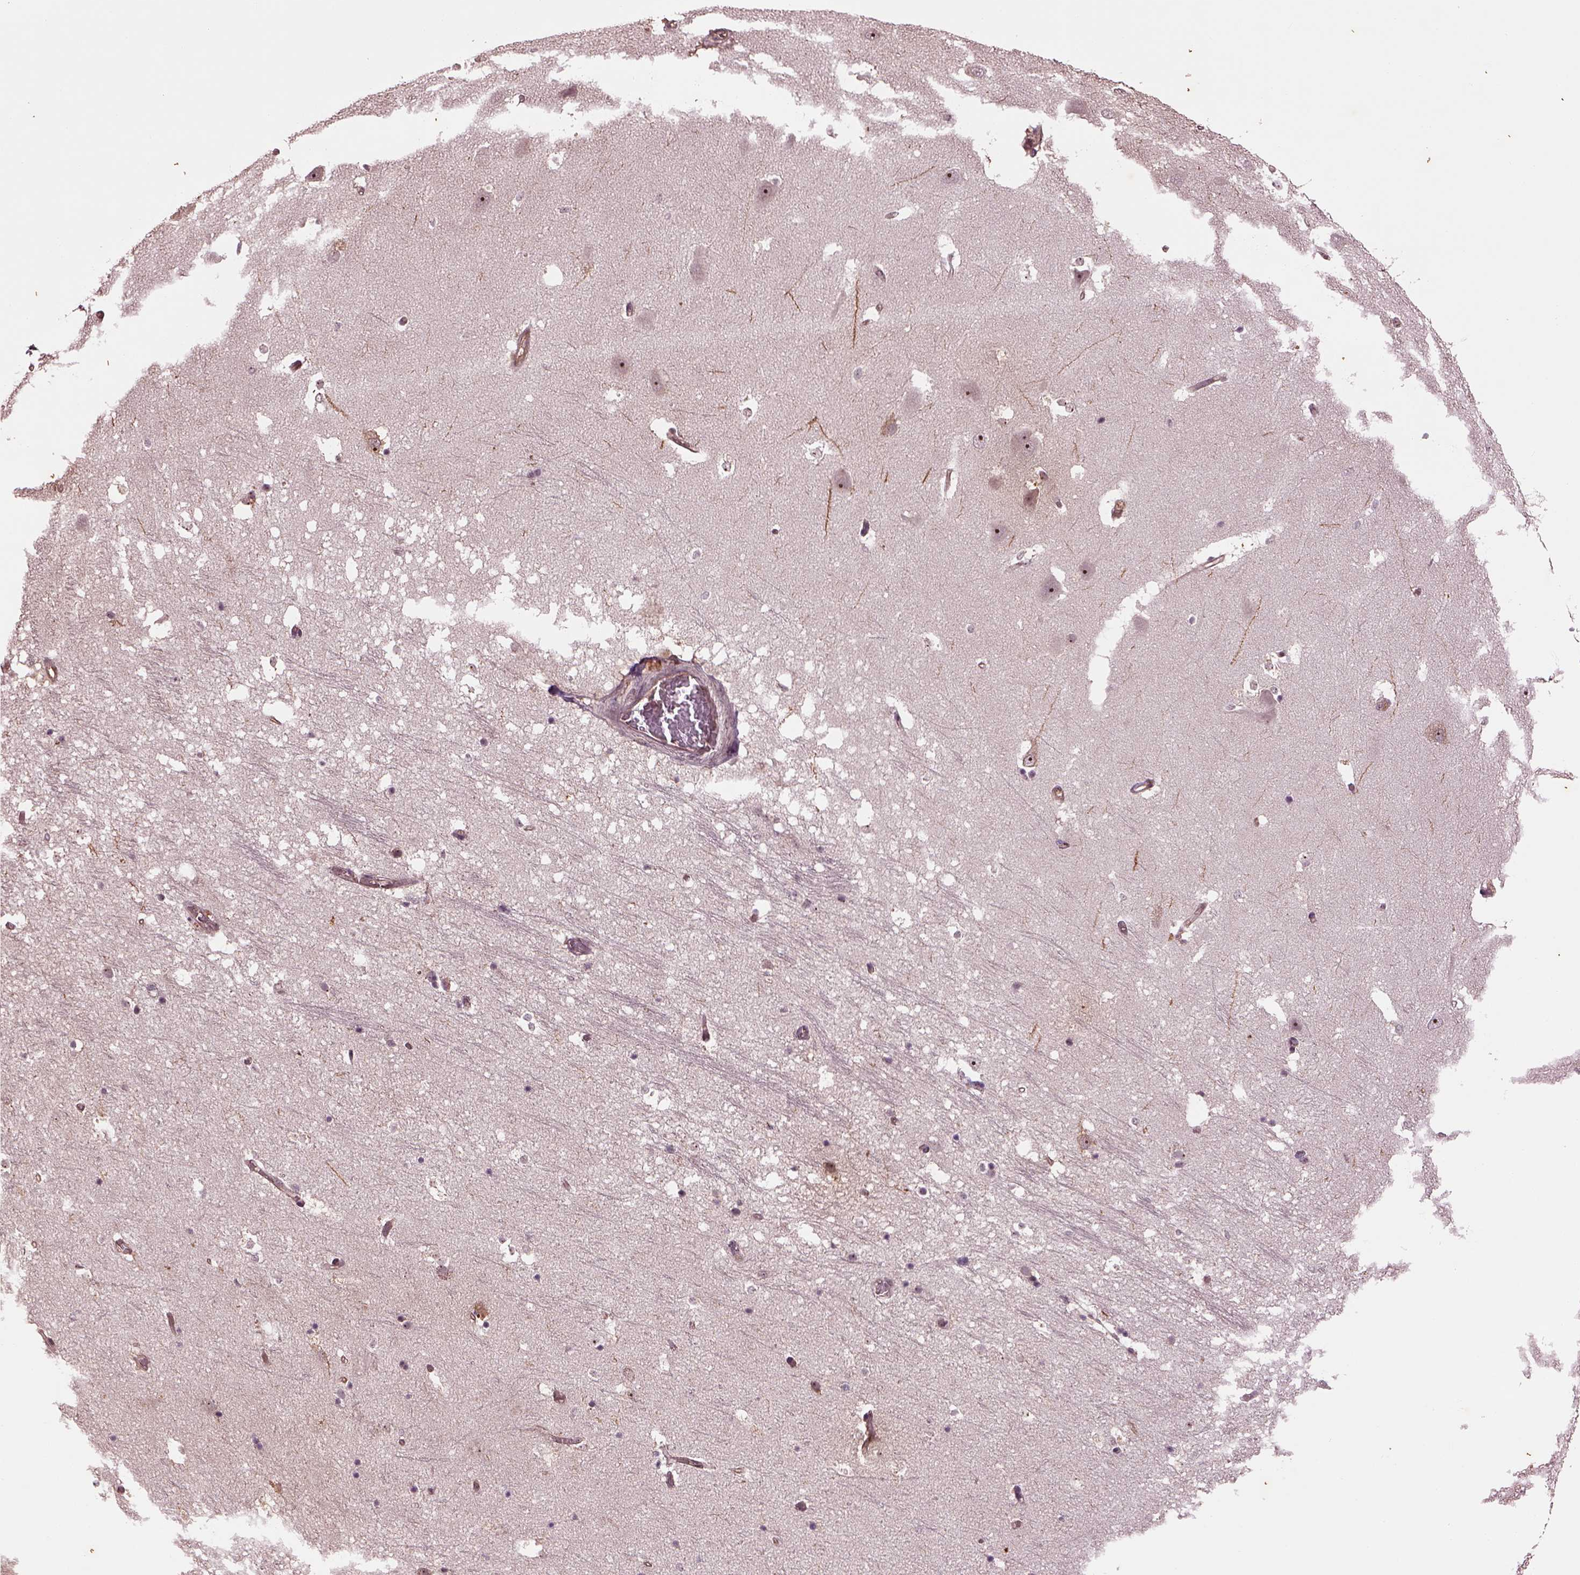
{"staining": {"intensity": "negative", "quantity": "none", "location": "none"}, "tissue": "hippocampus", "cell_type": "Glial cells", "image_type": "normal", "snomed": [{"axis": "morphology", "description": "Normal tissue, NOS"}, {"axis": "topography", "description": "Hippocampus"}], "caption": "This is an IHC photomicrograph of unremarkable hippocampus. There is no expression in glial cells.", "gene": "GNRH1", "patient": {"sex": "male", "age": 44}}